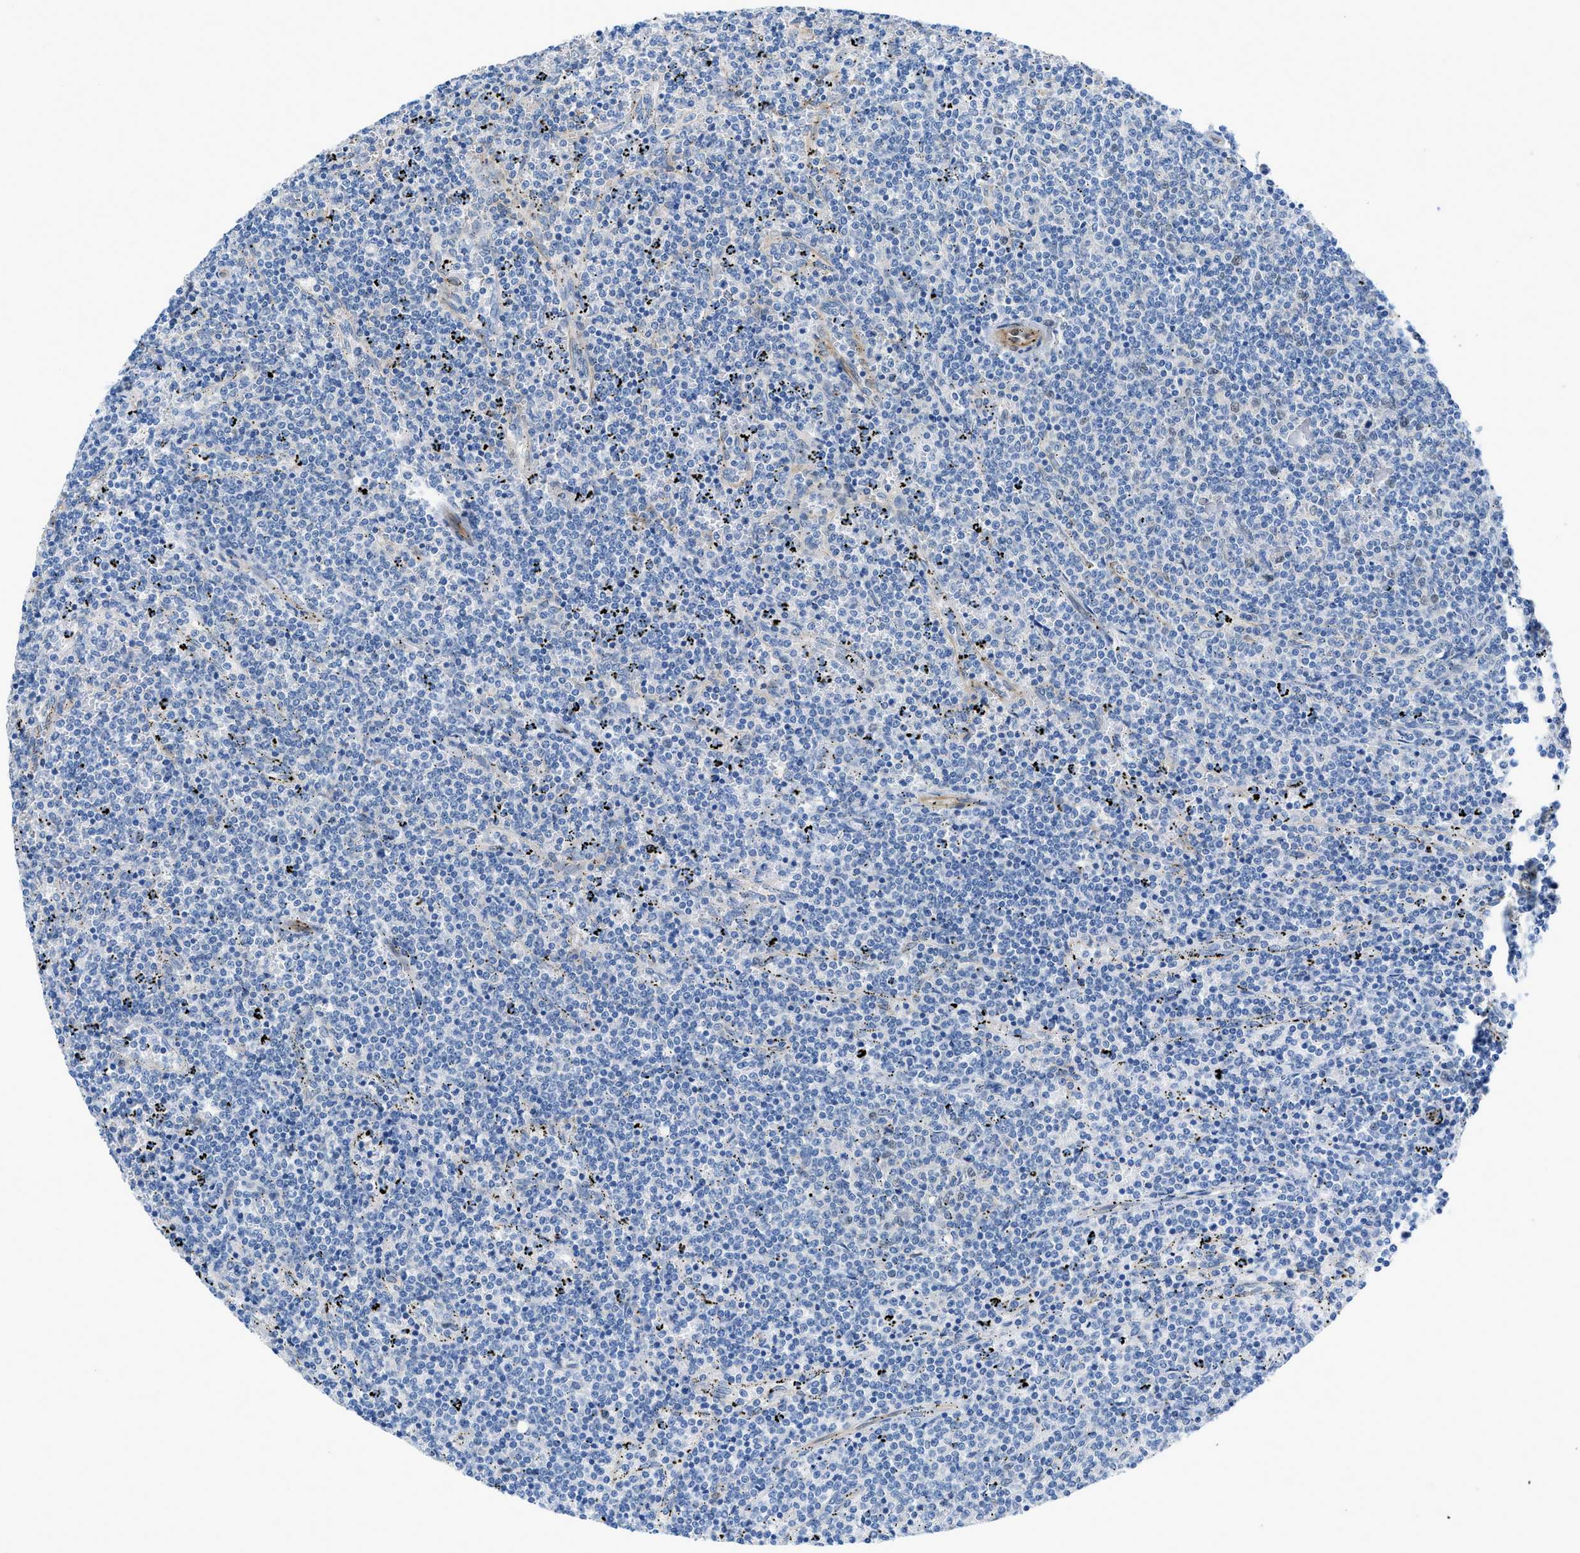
{"staining": {"intensity": "negative", "quantity": "none", "location": "none"}, "tissue": "lymphoma", "cell_type": "Tumor cells", "image_type": "cancer", "snomed": [{"axis": "morphology", "description": "Malignant lymphoma, non-Hodgkin's type, Low grade"}, {"axis": "topography", "description": "Spleen"}], "caption": "This is an IHC histopathology image of human lymphoma. There is no staining in tumor cells.", "gene": "PDLIM5", "patient": {"sex": "female", "age": 50}}